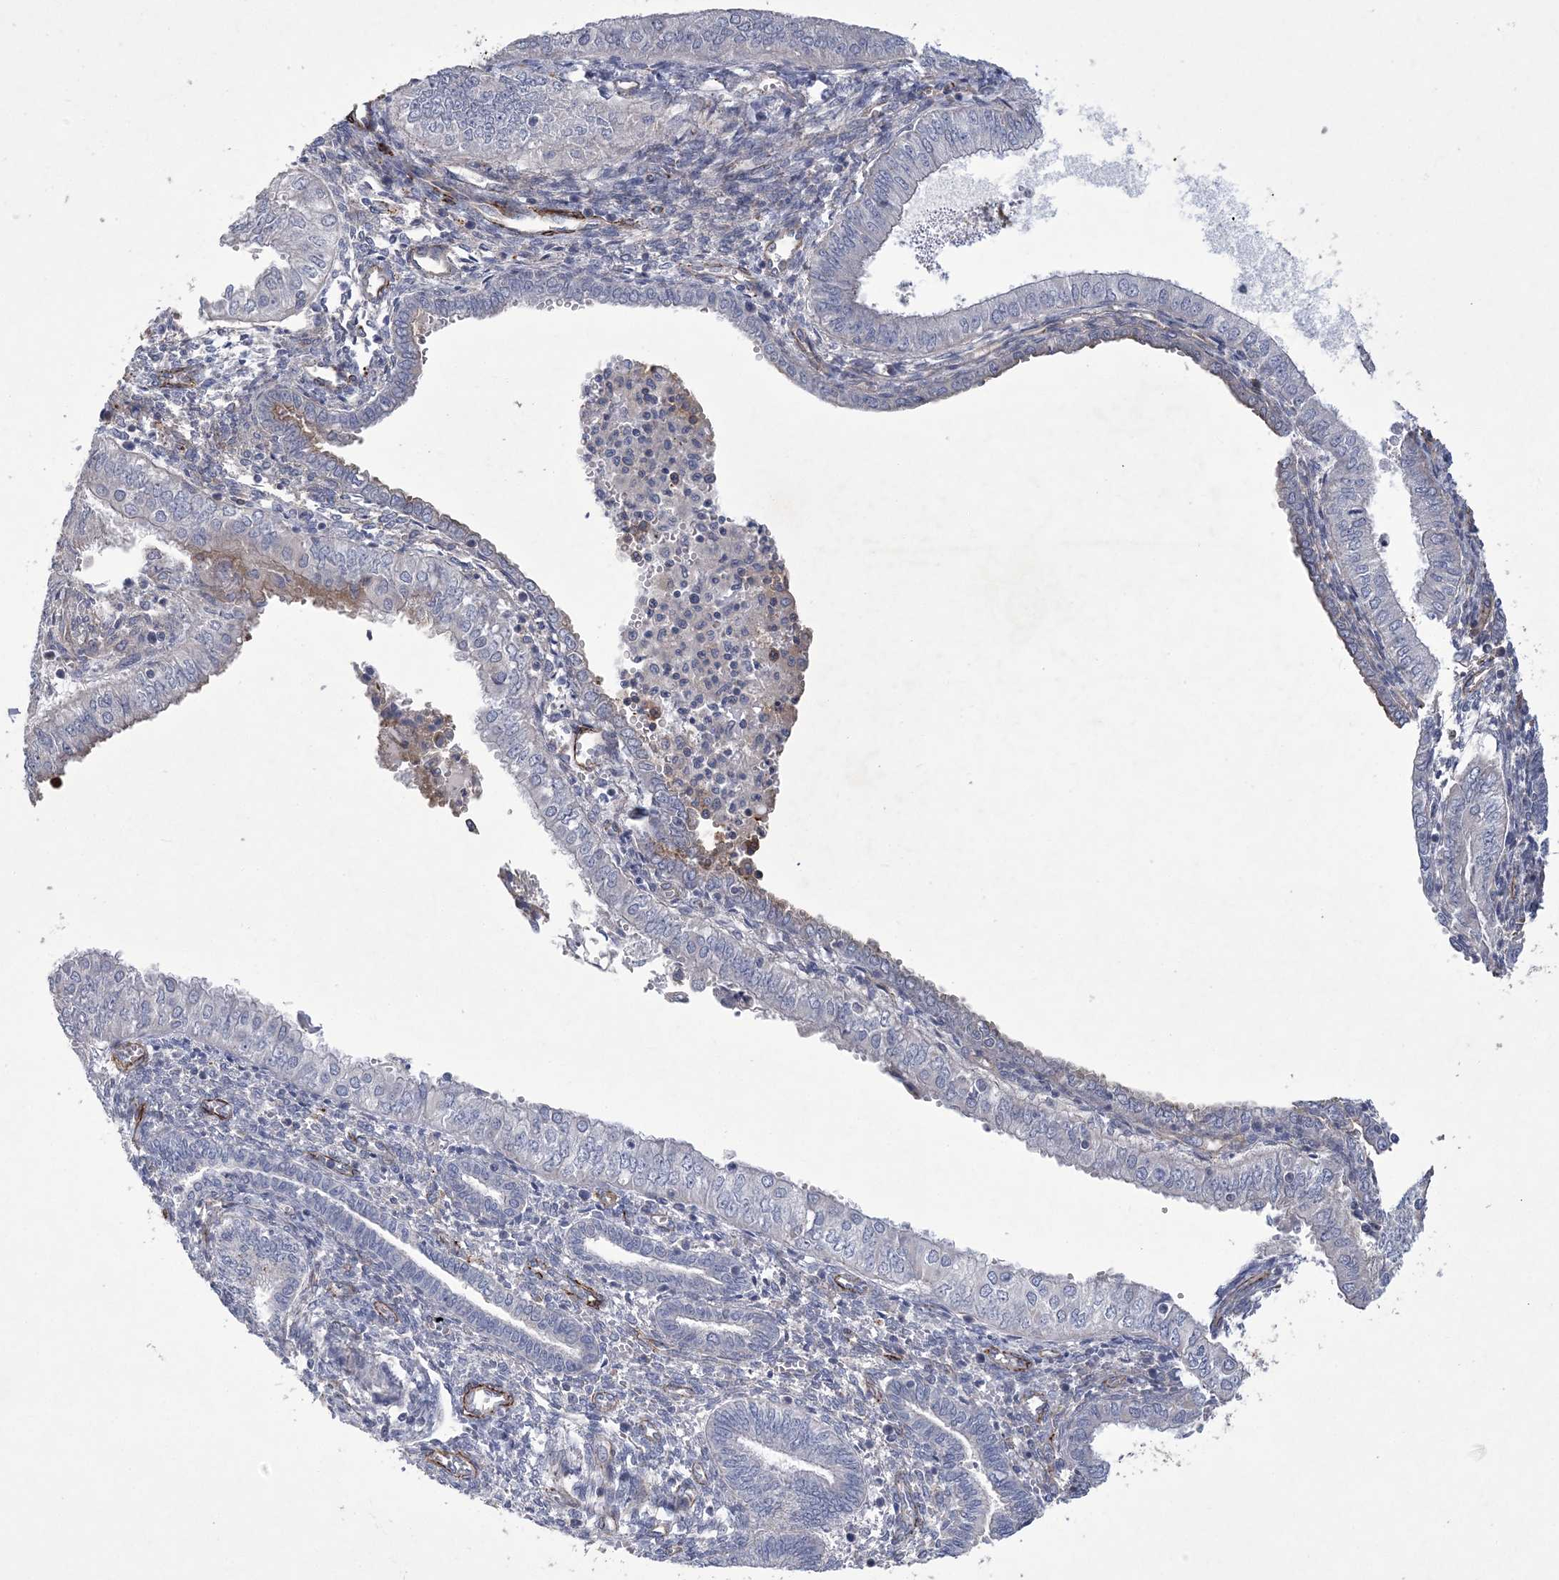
{"staining": {"intensity": "negative", "quantity": "none", "location": "none"}, "tissue": "endometrial cancer", "cell_type": "Tumor cells", "image_type": "cancer", "snomed": [{"axis": "morphology", "description": "Normal tissue, NOS"}, {"axis": "morphology", "description": "Adenocarcinoma, NOS"}, {"axis": "topography", "description": "Endometrium"}], "caption": "A photomicrograph of human endometrial cancer (adenocarcinoma) is negative for staining in tumor cells.", "gene": "ARSJ", "patient": {"sex": "female", "age": 53}}